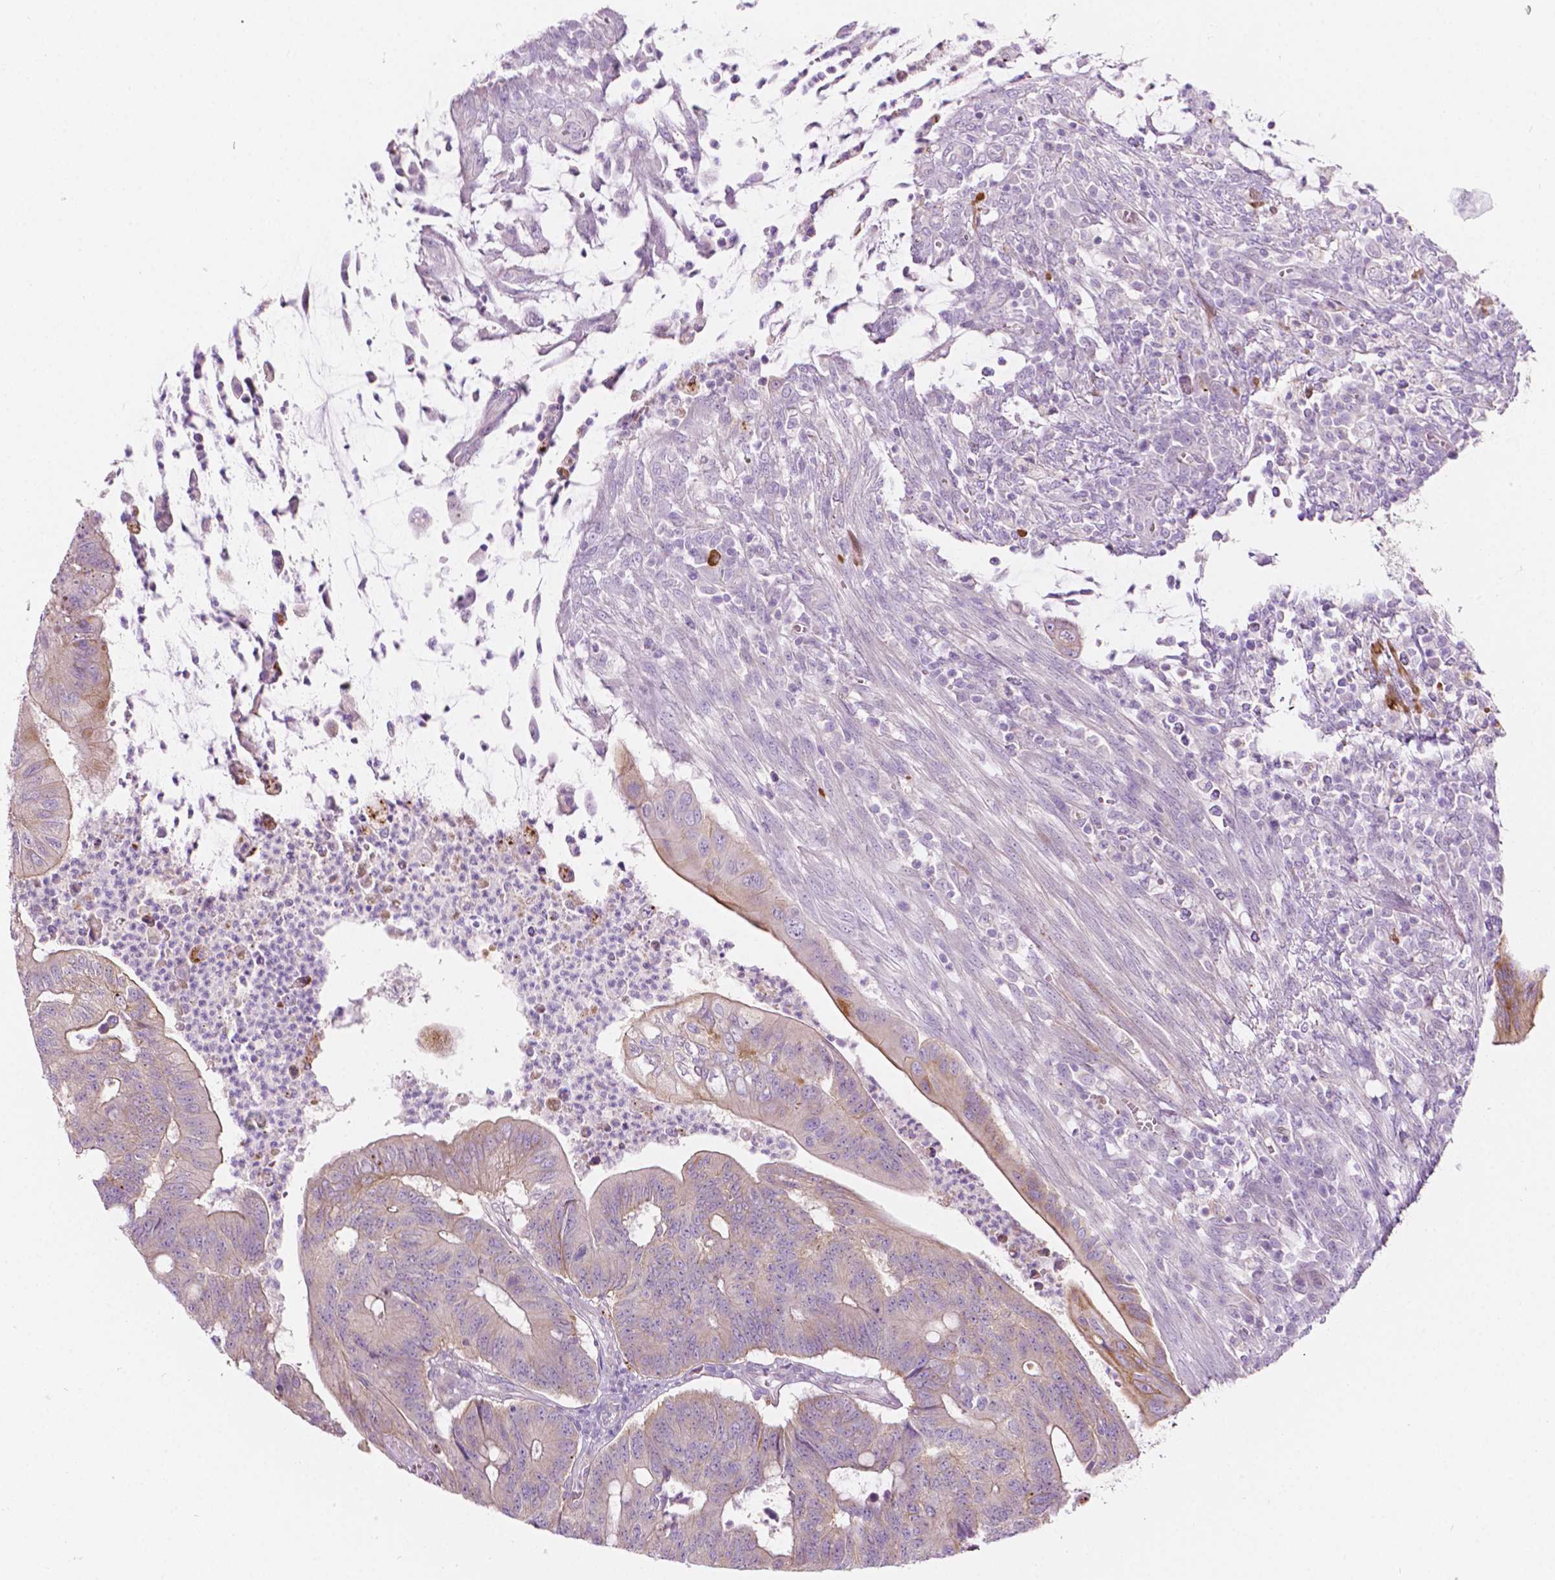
{"staining": {"intensity": "moderate", "quantity": "<25%", "location": "cytoplasmic/membranous"}, "tissue": "colorectal cancer", "cell_type": "Tumor cells", "image_type": "cancer", "snomed": [{"axis": "morphology", "description": "Adenocarcinoma, NOS"}, {"axis": "topography", "description": "Colon"}], "caption": "The photomicrograph displays staining of adenocarcinoma (colorectal), revealing moderate cytoplasmic/membranous protein positivity (brown color) within tumor cells.", "gene": "NOS1AP", "patient": {"sex": "male", "age": 65}}